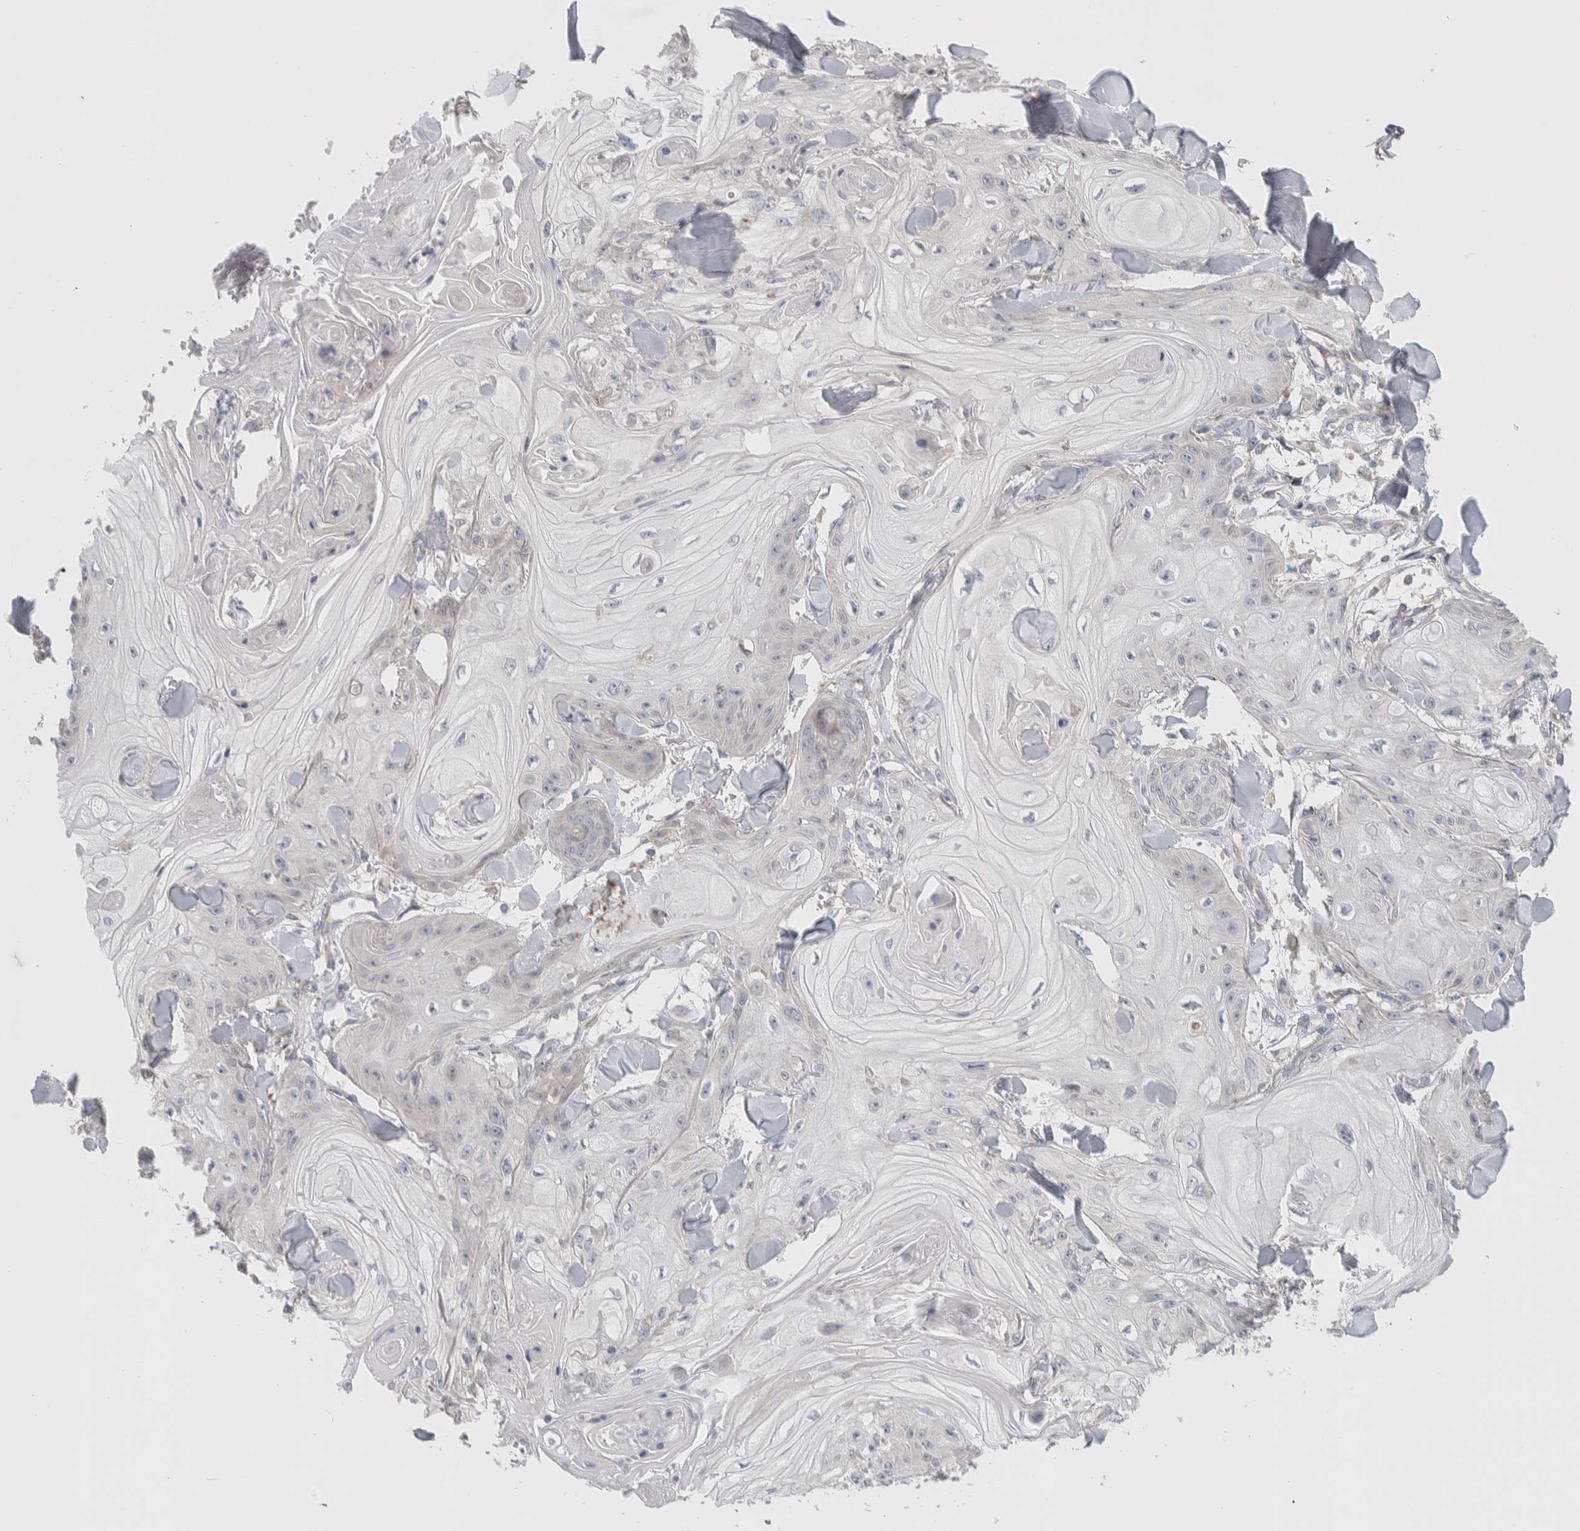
{"staining": {"intensity": "negative", "quantity": "none", "location": "none"}, "tissue": "skin cancer", "cell_type": "Tumor cells", "image_type": "cancer", "snomed": [{"axis": "morphology", "description": "Squamous cell carcinoma, NOS"}, {"axis": "topography", "description": "Skin"}], "caption": "High power microscopy histopathology image of an immunohistochemistry (IHC) photomicrograph of skin squamous cell carcinoma, revealing no significant staining in tumor cells. Nuclei are stained in blue.", "gene": "ADCY8", "patient": {"sex": "male", "age": 74}}